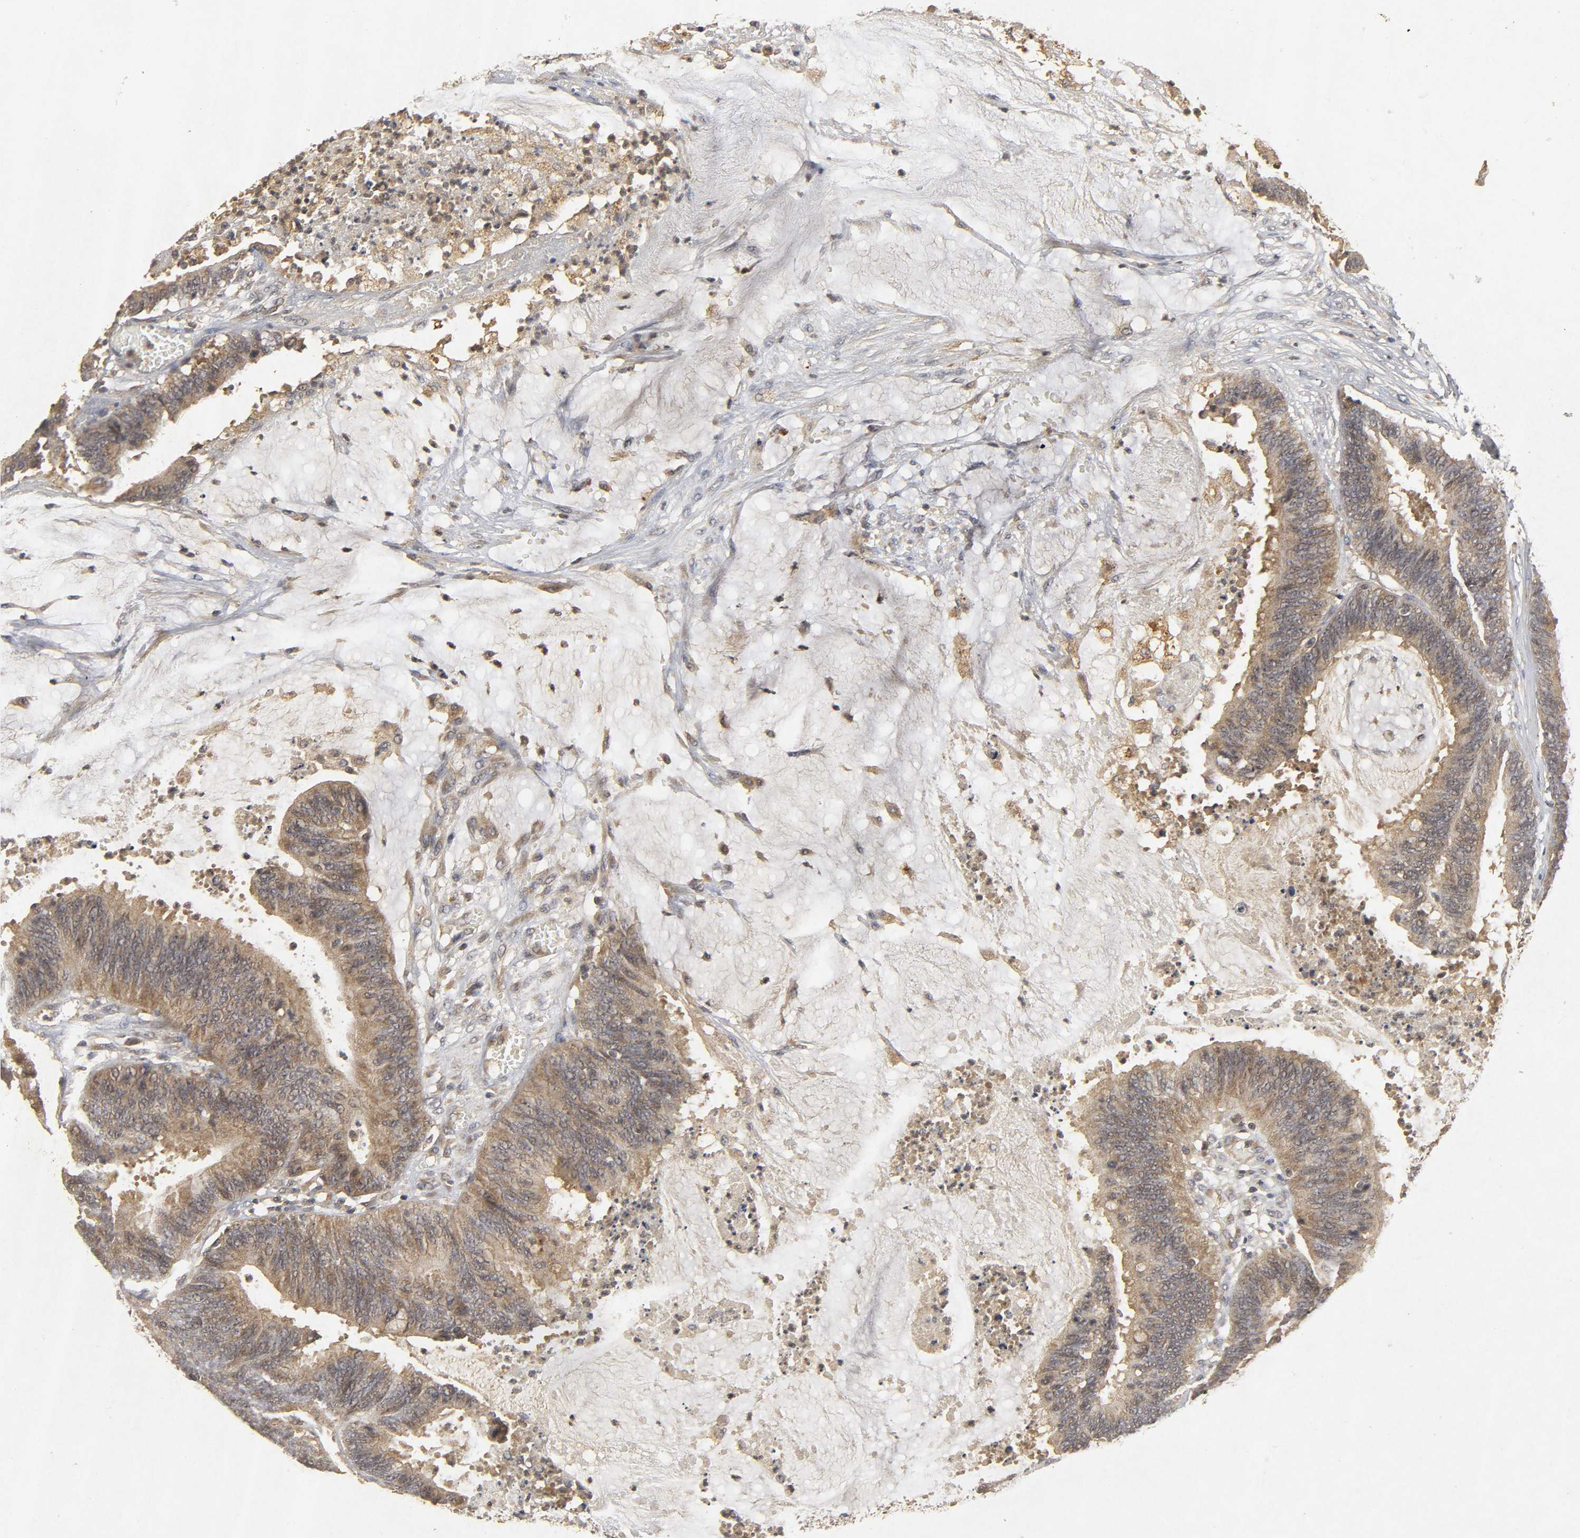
{"staining": {"intensity": "moderate", "quantity": "25%-75%", "location": "cytoplasmic/membranous"}, "tissue": "colorectal cancer", "cell_type": "Tumor cells", "image_type": "cancer", "snomed": [{"axis": "morphology", "description": "Adenocarcinoma, NOS"}, {"axis": "topography", "description": "Rectum"}], "caption": "Tumor cells exhibit moderate cytoplasmic/membranous expression in approximately 25%-75% of cells in colorectal adenocarcinoma.", "gene": "TRAF6", "patient": {"sex": "female", "age": 66}}